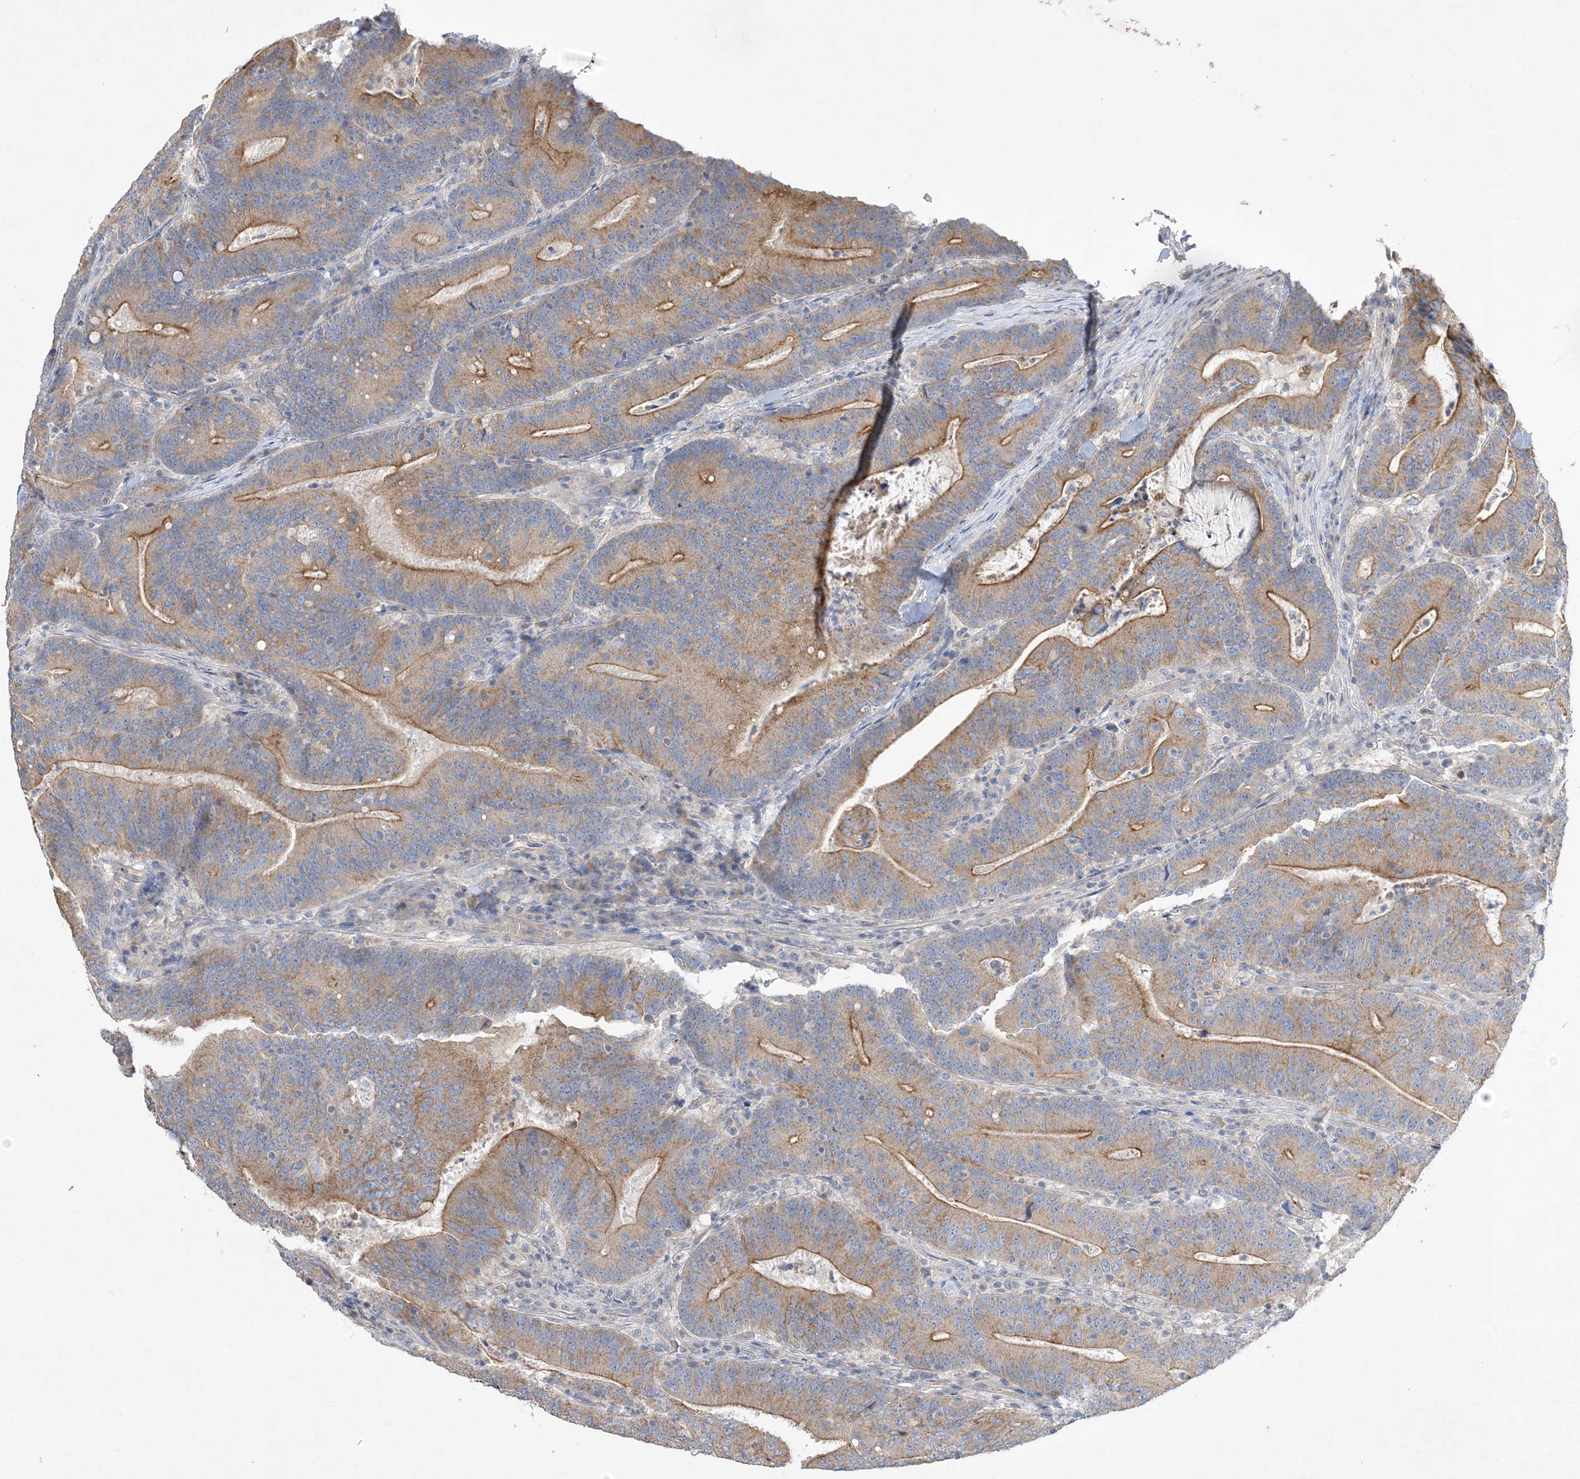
{"staining": {"intensity": "moderate", "quantity": ">75%", "location": "cytoplasmic/membranous"}, "tissue": "colorectal cancer", "cell_type": "Tumor cells", "image_type": "cancer", "snomed": [{"axis": "morphology", "description": "Adenocarcinoma, NOS"}, {"axis": "topography", "description": "Colon"}], "caption": "Colorectal adenocarcinoma stained with a protein marker reveals moderate staining in tumor cells.", "gene": "ADCK2", "patient": {"sex": "female", "age": 66}}